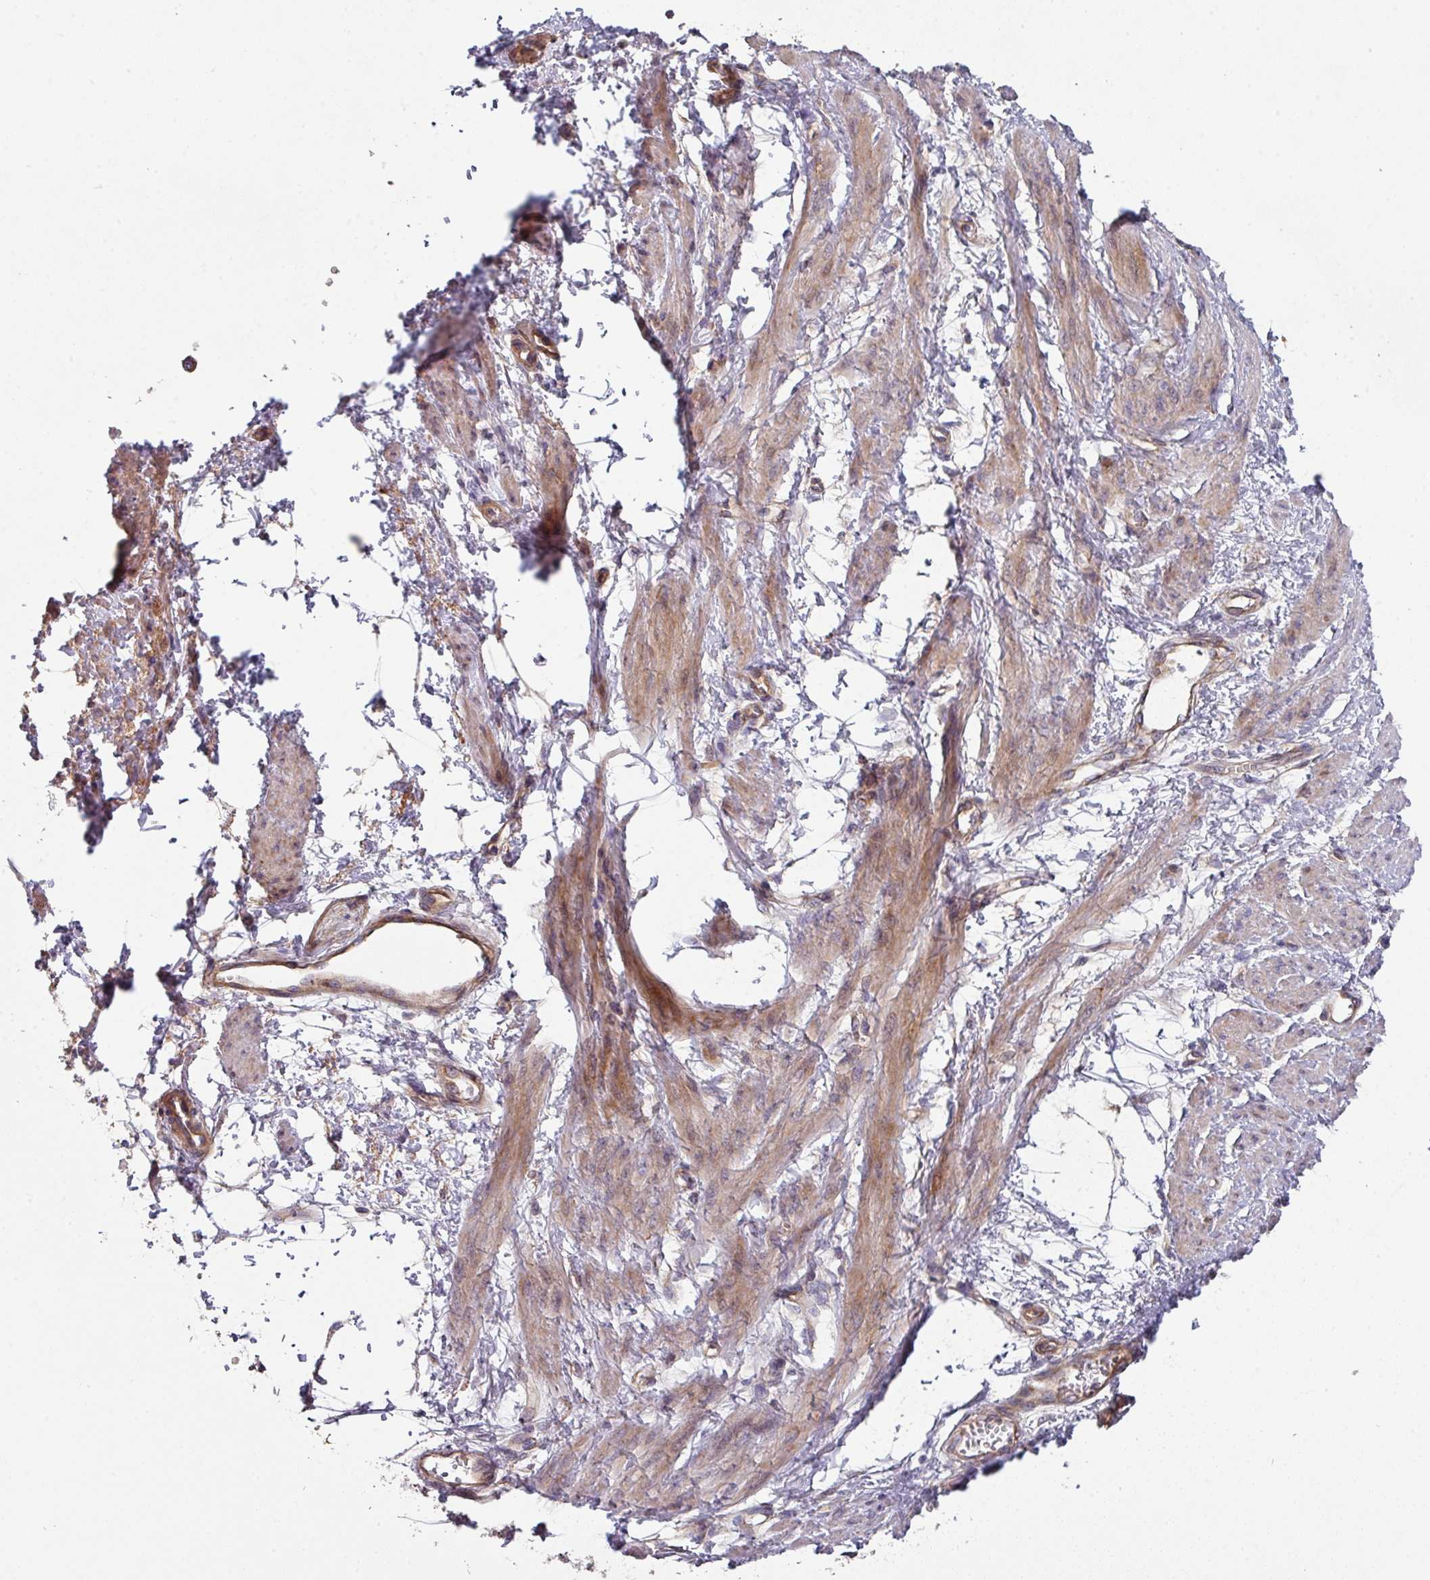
{"staining": {"intensity": "moderate", "quantity": ">75%", "location": "cytoplasmic/membranous"}, "tissue": "smooth muscle", "cell_type": "Smooth muscle cells", "image_type": "normal", "snomed": [{"axis": "morphology", "description": "Normal tissue, NOS"}, {"axis": "topography", "description": "Smooth muscle"}, {"axis": "topography", "description": "Uterus"}], "caption": "Smooth muscle cells reveal moderate cytoplasmic/membranous positivity in about >75% of cells in benign smooth muscle. (IHC, brightfield microscopy, high magnification).", "gene": "DCAF12L1", "patient": {"sex": "female", "age": 39}}